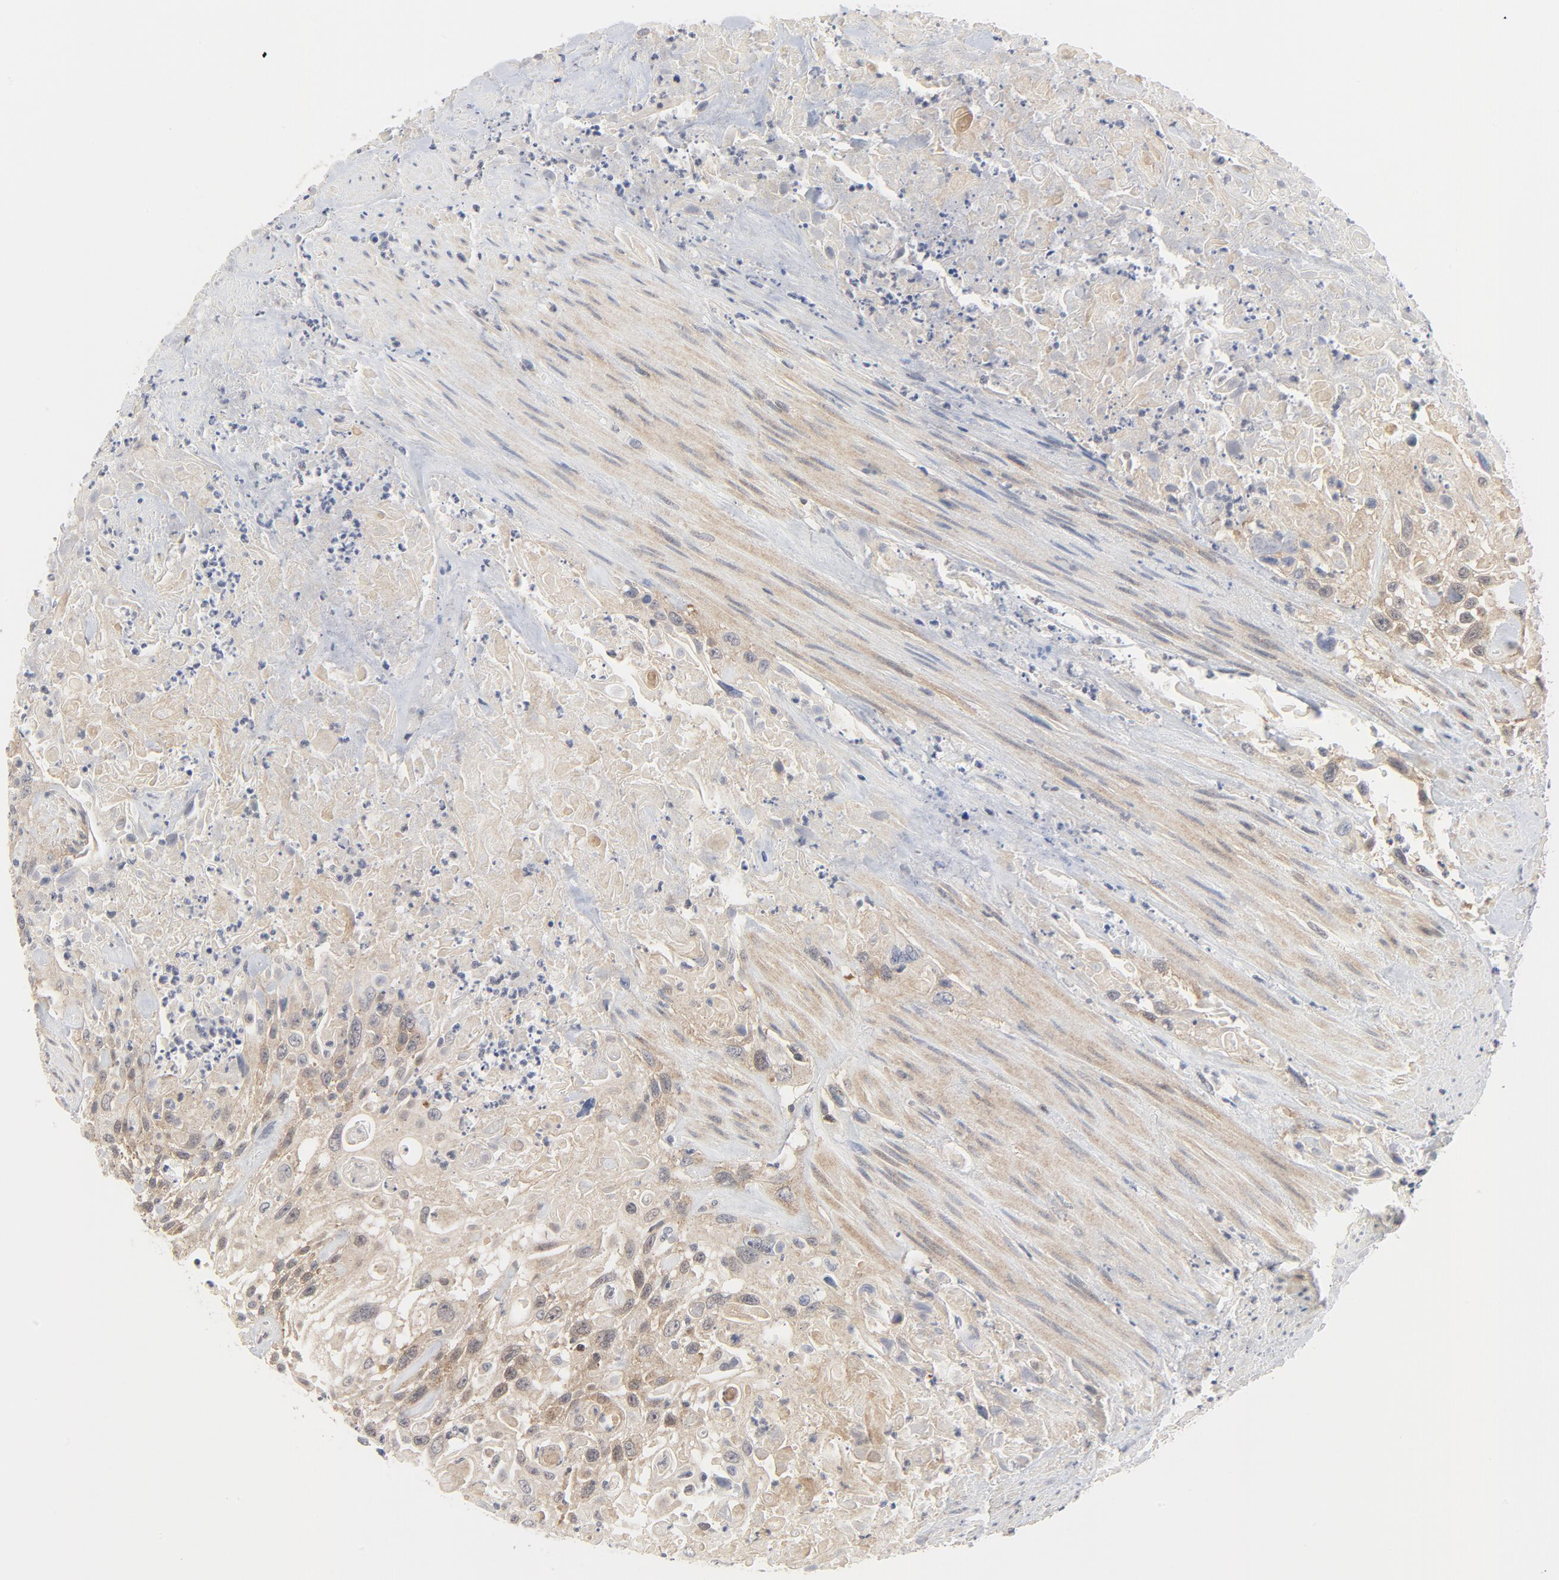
{"staining": {"intensity": "weak", "quantity": ">75%", "location": "cytoplasmic/membranous"}, "tissue": "urothelial cancer", "cell_type": "Tumor cells", "image_type": "cancer", "snomed": [{"axis": "morphology", "description": "Urothelial carcinoma, High grade"}, {"axis": "topography", "description": "Urinary bladder"}], "caption": "Weak cytoplasmic/membranous protein staining is present in about >75% of tumor cells in urothelial carcinoma (high-grade). The staining was performed using DAB (3,3'-diaminobenzidine), with brown indicating positive protein expression. Nuclei are stained blue with hematoxylin.", "gene": "MAP2K7", "patient": {"sex": "female", "age": 84}}